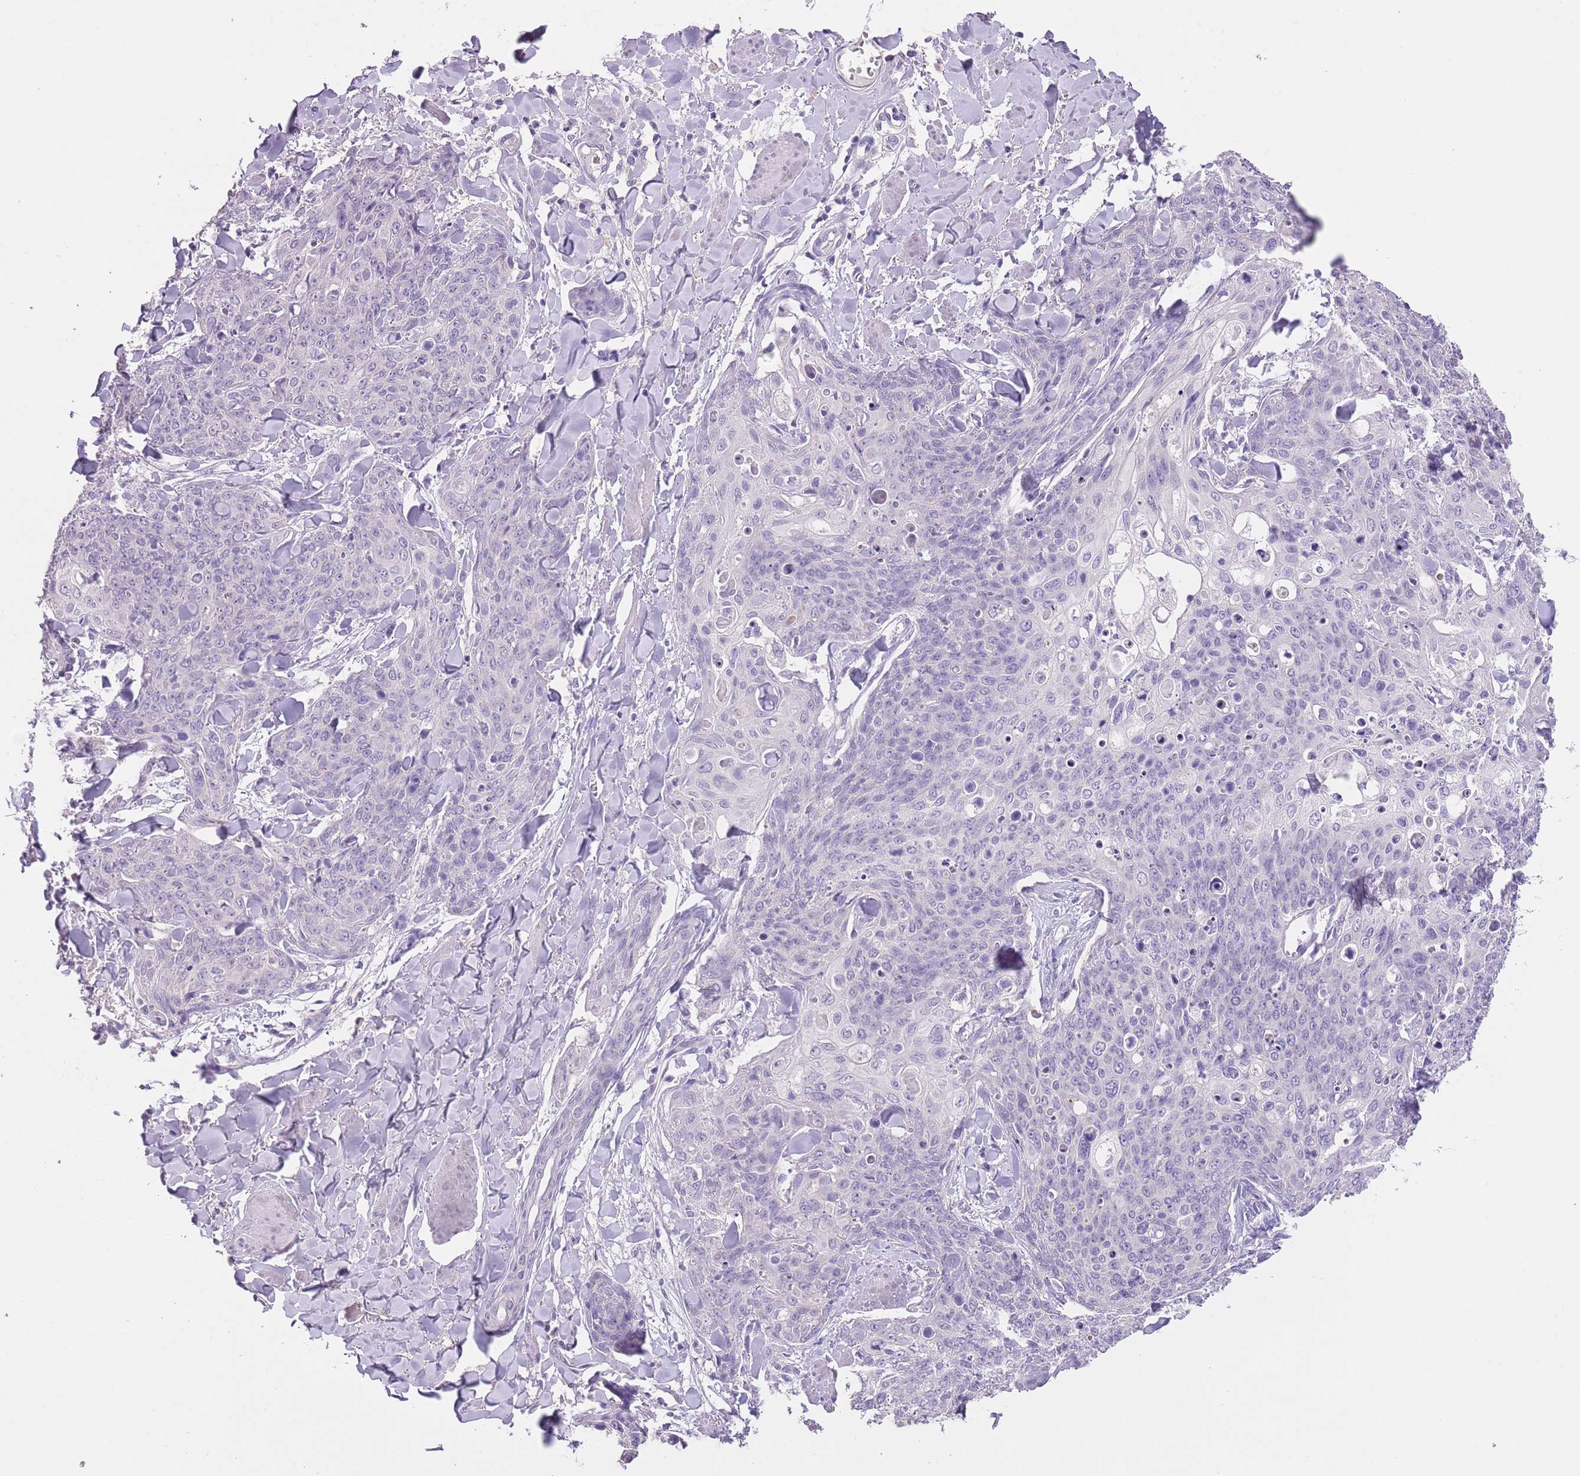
{"staining": {"intensity": "negative", "quantity": "none", "location": "none"}, "tissue": "skin cancer", "cell_type": "Tumor cells", "image_type": "cancer", "snomed": [{"axis": "morphology", "description": "Squamous cell carcinoma, NOS"}, {"axis": "topography", "description": "Skin"}, {"axis": "topography", "description": "Vulva"}], "caption": "Image shows no protein expression in tumor cells of squamous cell carcinoma (skin) tissue.", "gene": "SLC35E3", "patient": {"sex": "female", "age": 85}}